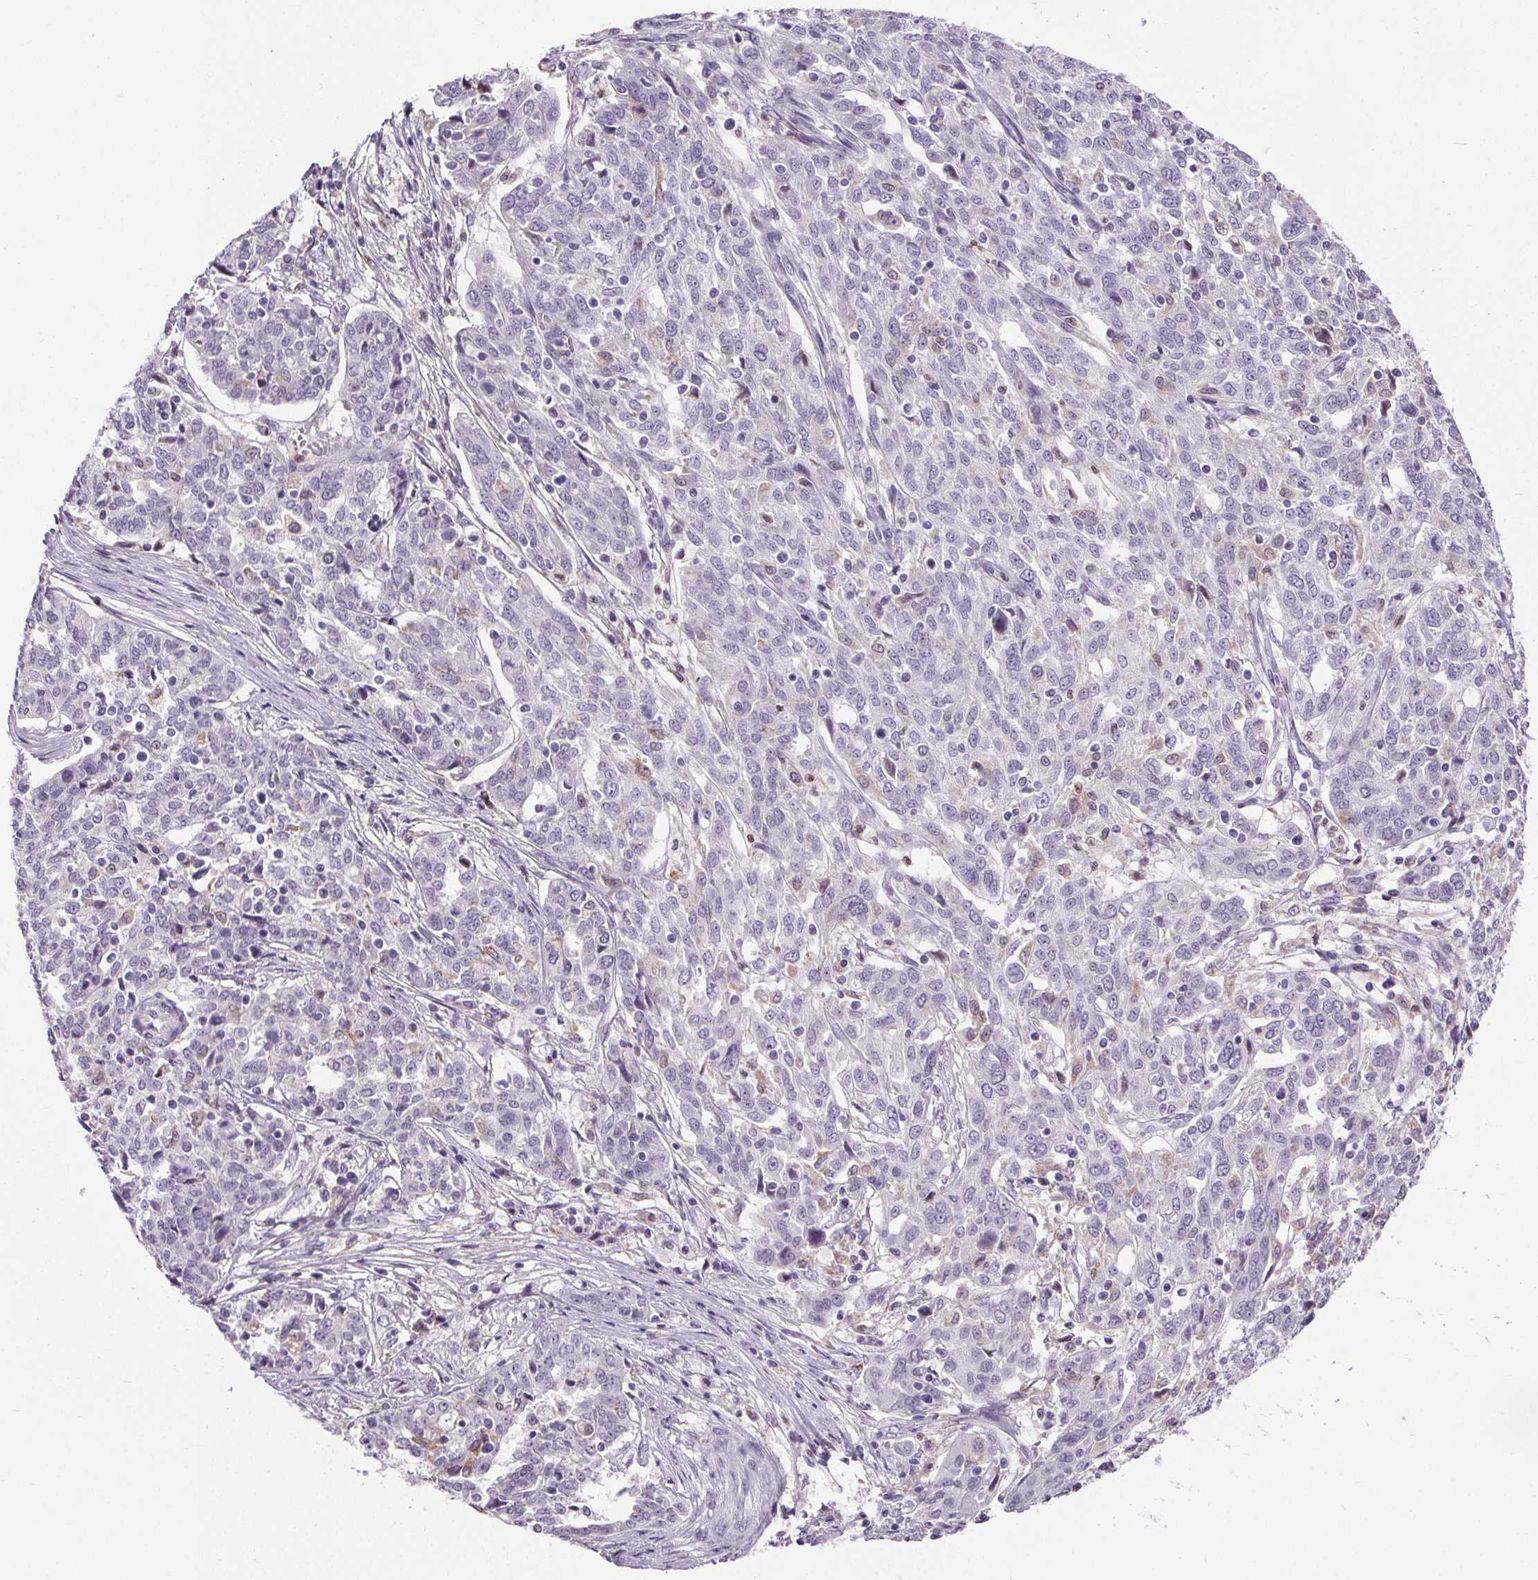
{"staining": {"intensity": "negative", "quantity": "none", "location": "none"}, "tissue": "ovarian cancer", "cell_type": "Tumor cells", "image_type": "cancer", "snomed": [{"axis": "morphology", "description": "Cystadenocarcinoma, serous, NOS"}, {"axis": "topography", "description": "Ovary"}], "caption": "This is a photomicrograph of immunohistochemistry staining of ovarian cancer (serous cystadenocarcinoma), which shows no staining in tumor cells.", "gene": "TMEM240", "patient": {"sex": "female", "age": 67}}